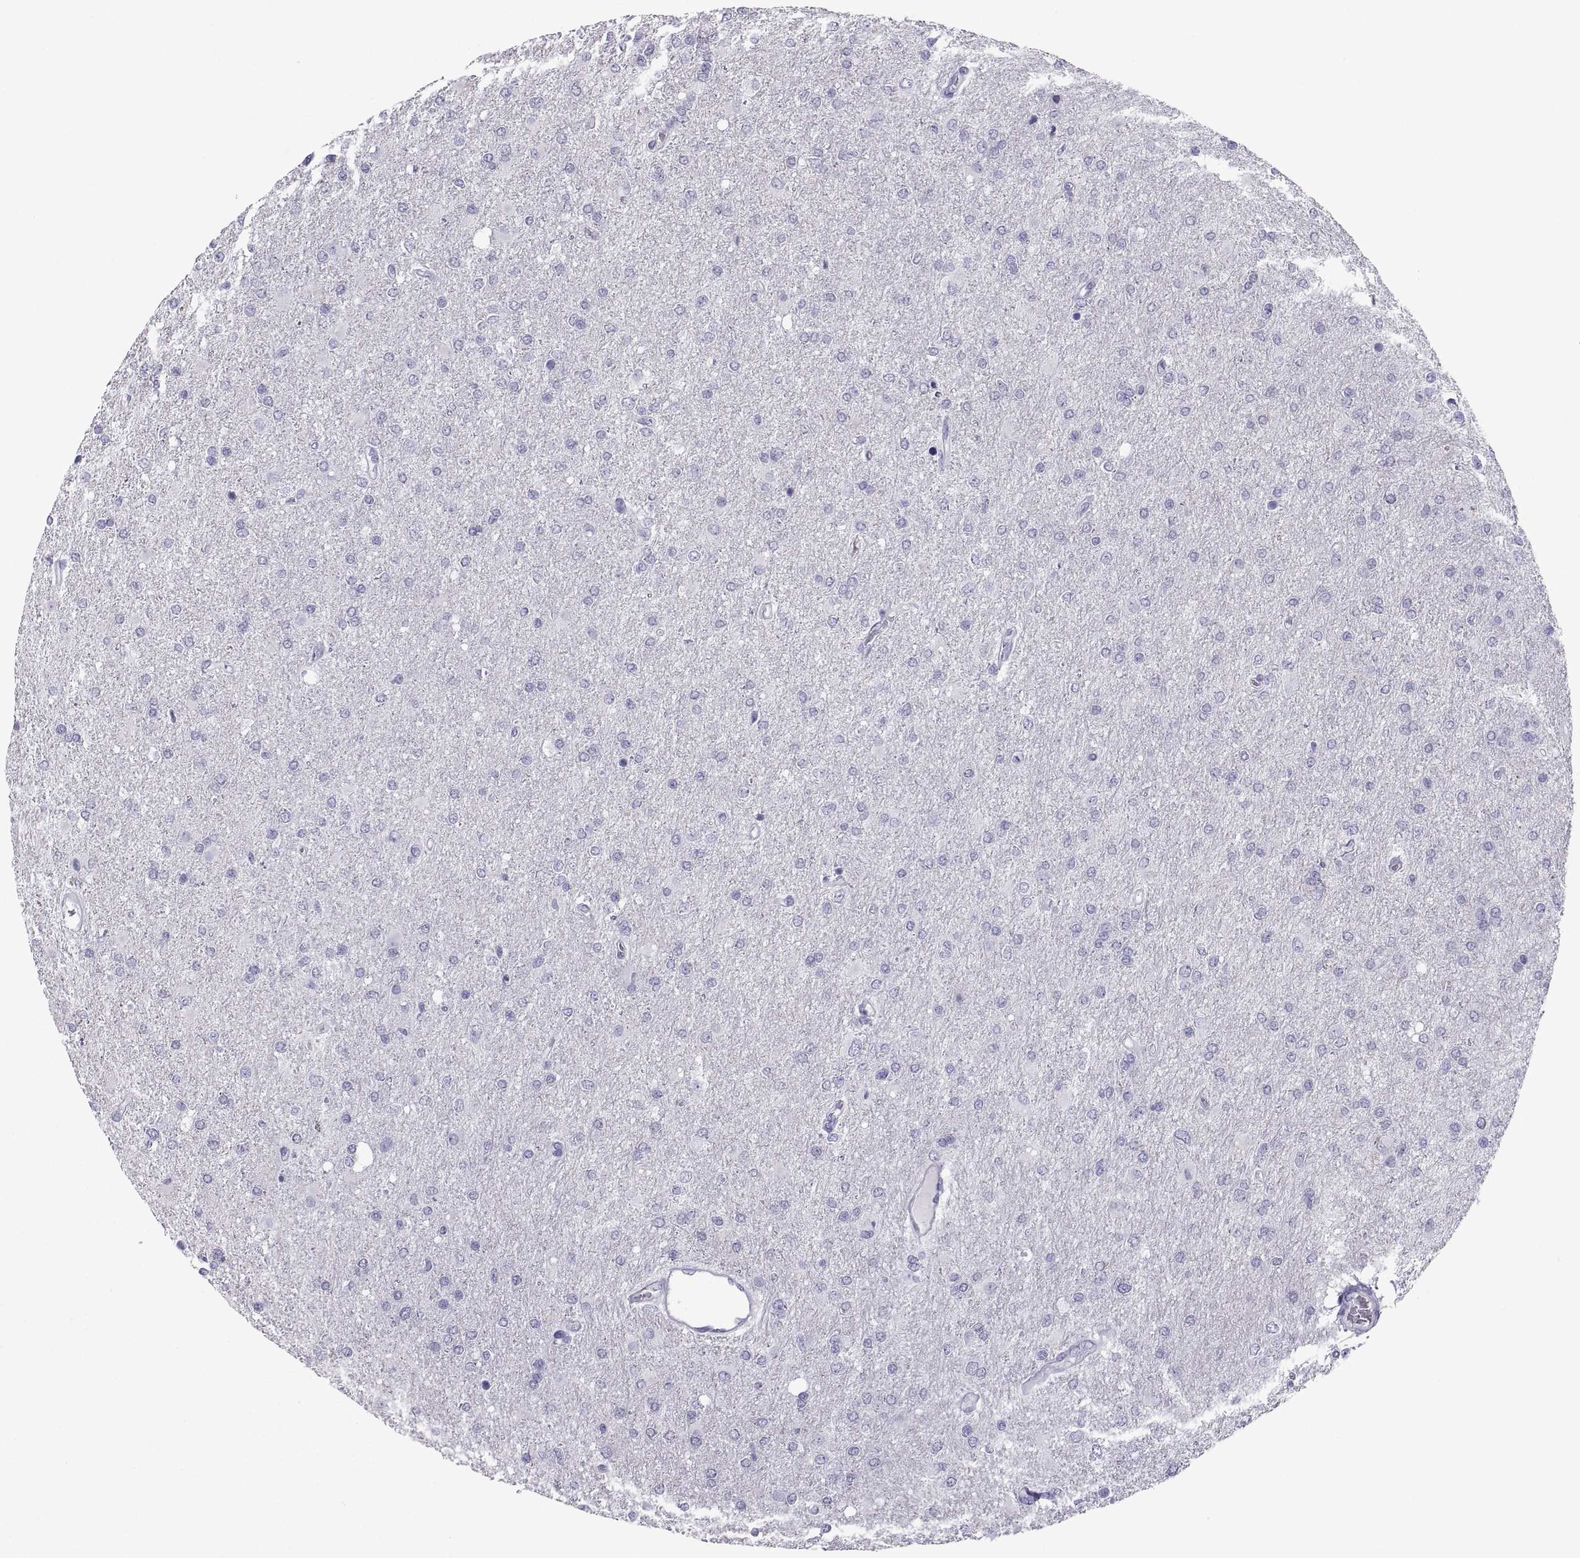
{"staining": {"intensity": "negative", "quantity": "none", "location": "none"}, "tissue": "glioma", "cell_type": "Tumor cells", "image_type": "cancer", "snomed": [{"axis": "morphology", "description": "Glioma, malignant, High grade"}, {"axis": "topography", "description": "Cerebral cortex"}], "caption": "An image of high-grade glioma (malignant) stained for a protein demonstrates no brown staining in tumor cells. (Brightfield microscopy of DAB (3,3'-diaminobenzidine) immunohistochemistry (IHC) at high magnification).", "gene": "PCSK1N", "patient": {"sex": "male", "age": 70}}